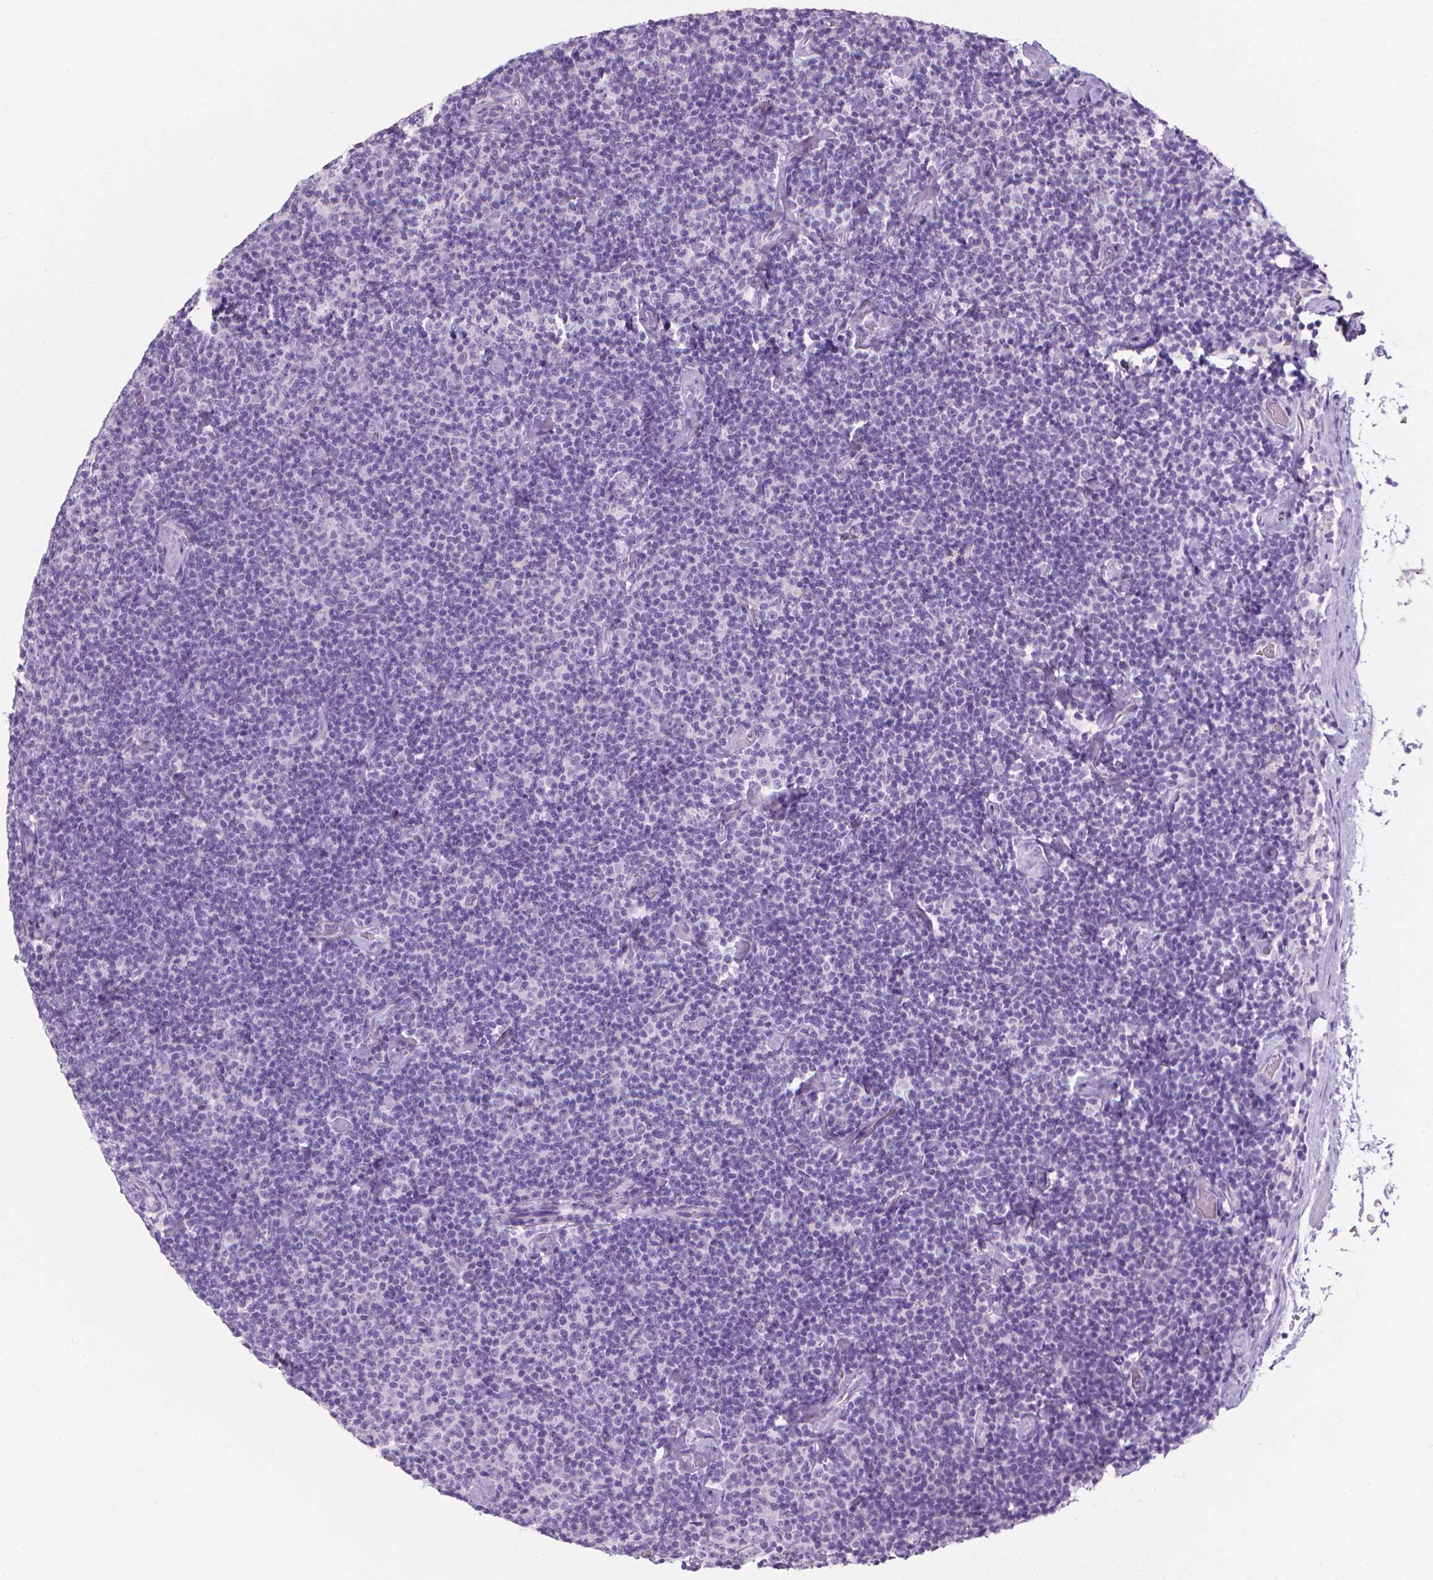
{"staining": {"intensity": "negative", "quantity": "none", "location": "none"}, "tissue": "lymphoma", "cell_type": "Tumor cells", "image_type": "cancer", "snomed": [{"axis": "morphology", "description": "Malignant lymphoma, non-Hodgkin's type, Low grade"}, {"axis": "topography", "description": "Lymph node"}], "caption": "Protein analysis of low-grade malignant lymphoma, non-Hodgkin's type exhibits no significant expression in tumor cells.", "gene": "XPNPEP2", "patient": {"sex": "male", "age": 81}}